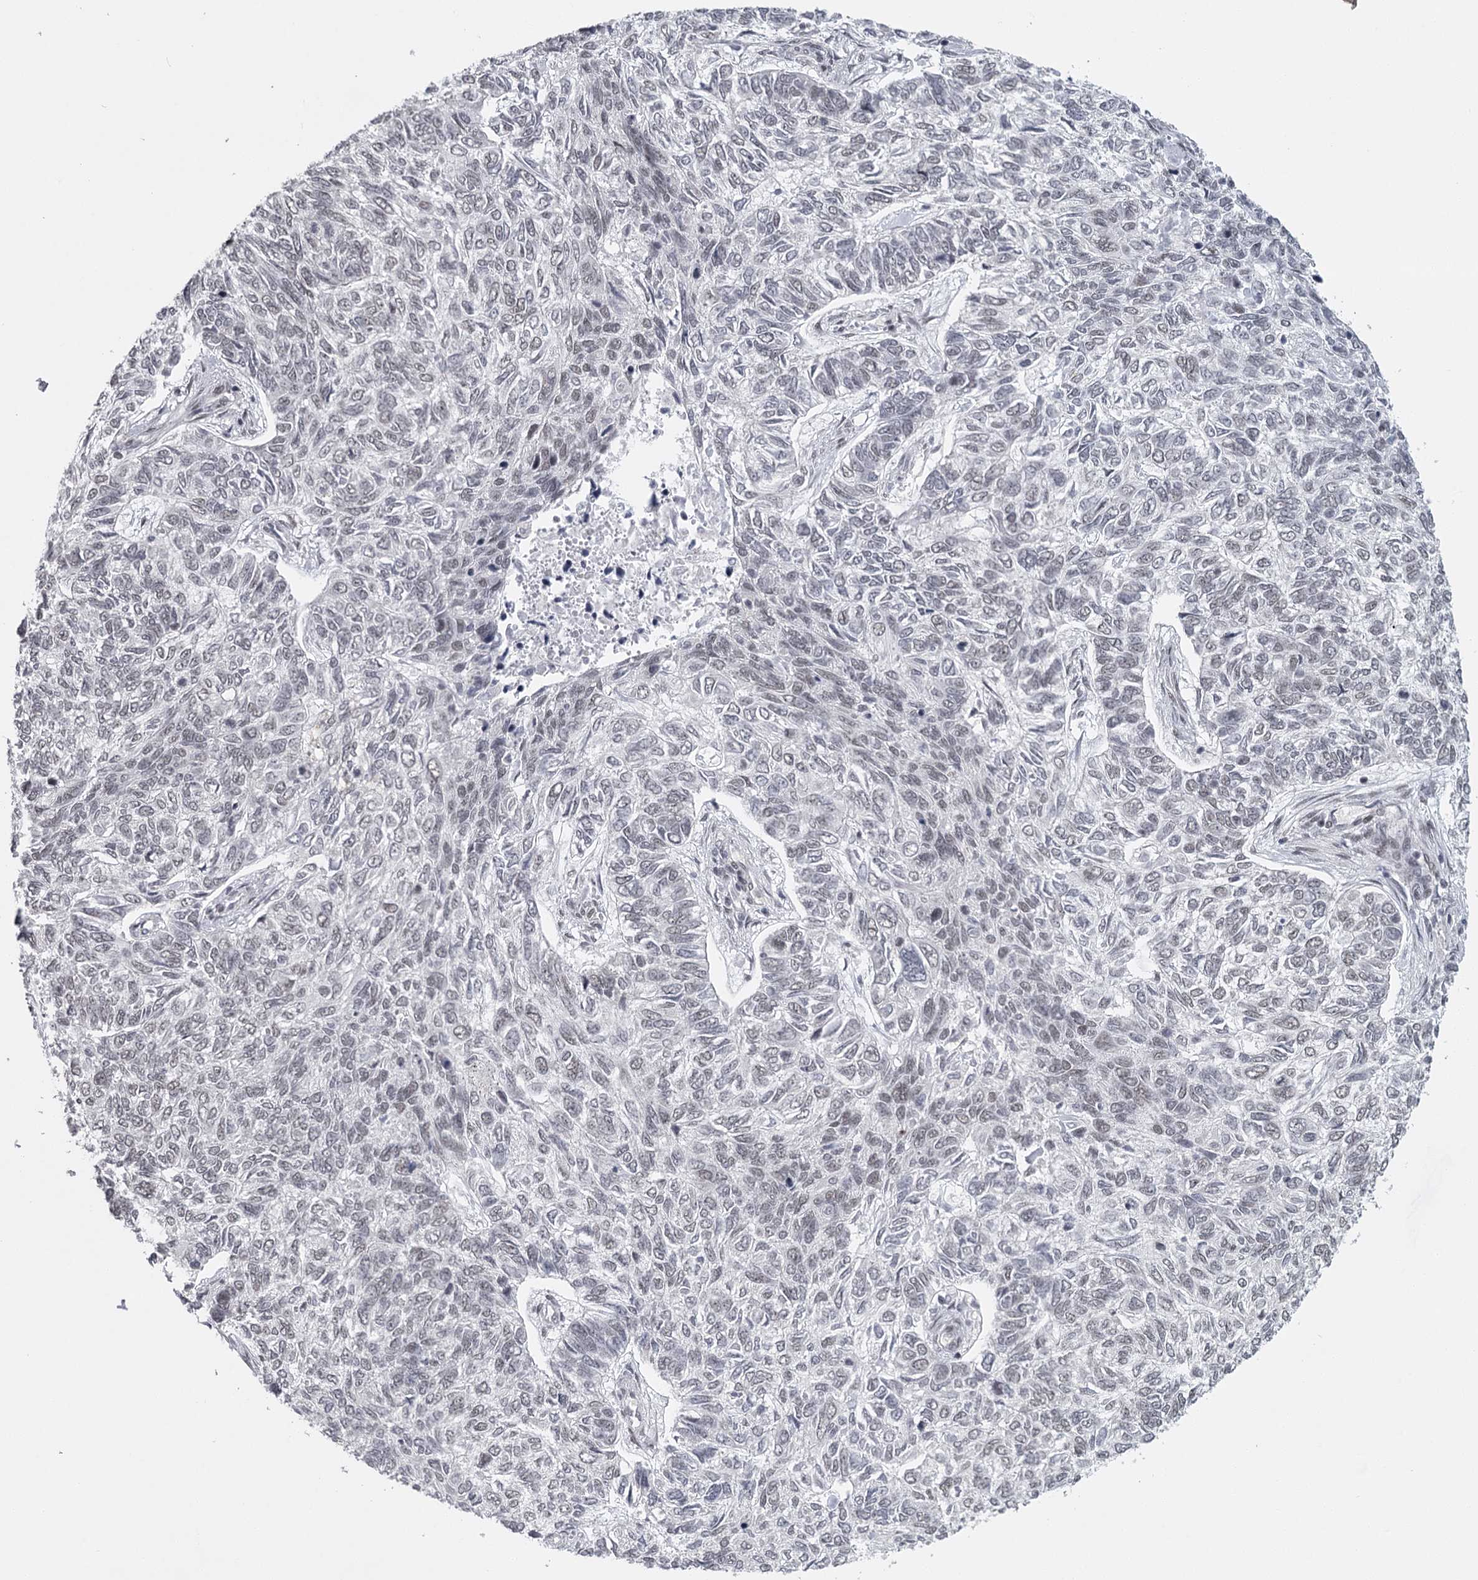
{"staining": {"intensity": "weak", "quantity": "25%-75%", "location": "nuclear"}, "tissue": "skin cancer", "cell_type": "Tumor cells", "image_type": "cancer", "snomed": [{"axis": "morphology", "description": "Basal cell carcinoma"}, {"axis": "topography", "description": "Skin"}], "caption": "A histopathology image of human skin cancer (basal cell carcinoma) stained for a protein shows weak nuclear brown staining in tumor cells. Ihc stains the protein in brown and the nuclei are stained blue.", "gene": "FAM13C", "patient": {"sex": "female", "age": 65}}